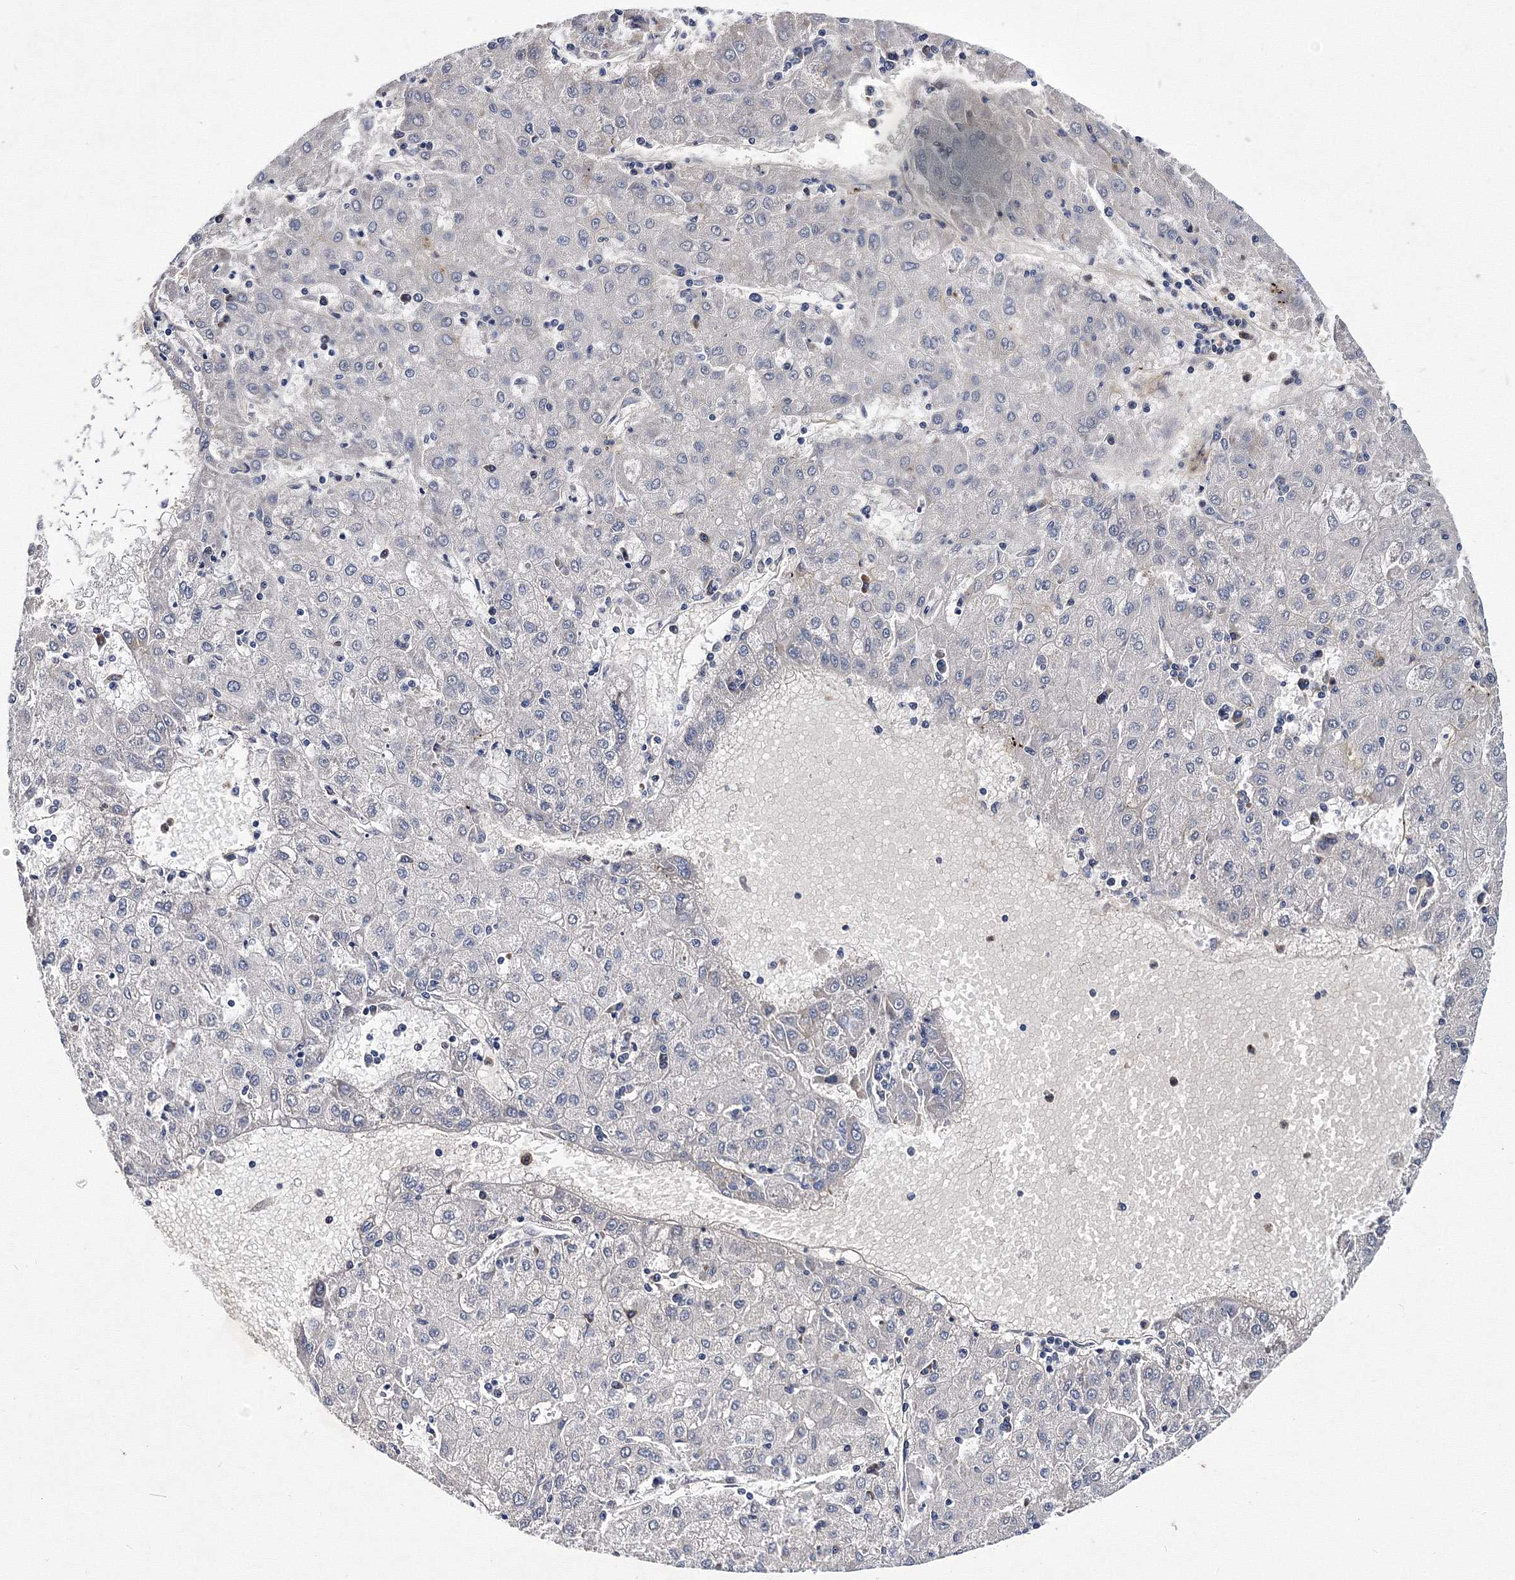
{"staining": {"intensity": "negative", "quantity": "none", "location": "none"}, "tissue": "liver cancer", "cell_type": "Tumor cells", "image_type": "cancer", "snomed": [{"axis": "morphology", "description": "Carcinoma, Hepatocellular, NOS"}, {"axis": "topography", "description": "Liver"}], "caption": "An immunohistochemistry histopathology image of liver cancer (hepatocellular carcinoma) is shown. There is no staining in tumor cells of liver cancer (hepatocellular carcinoma).", "gene": "TRPM2", "patient": {"sex": "male", "age": 72}}